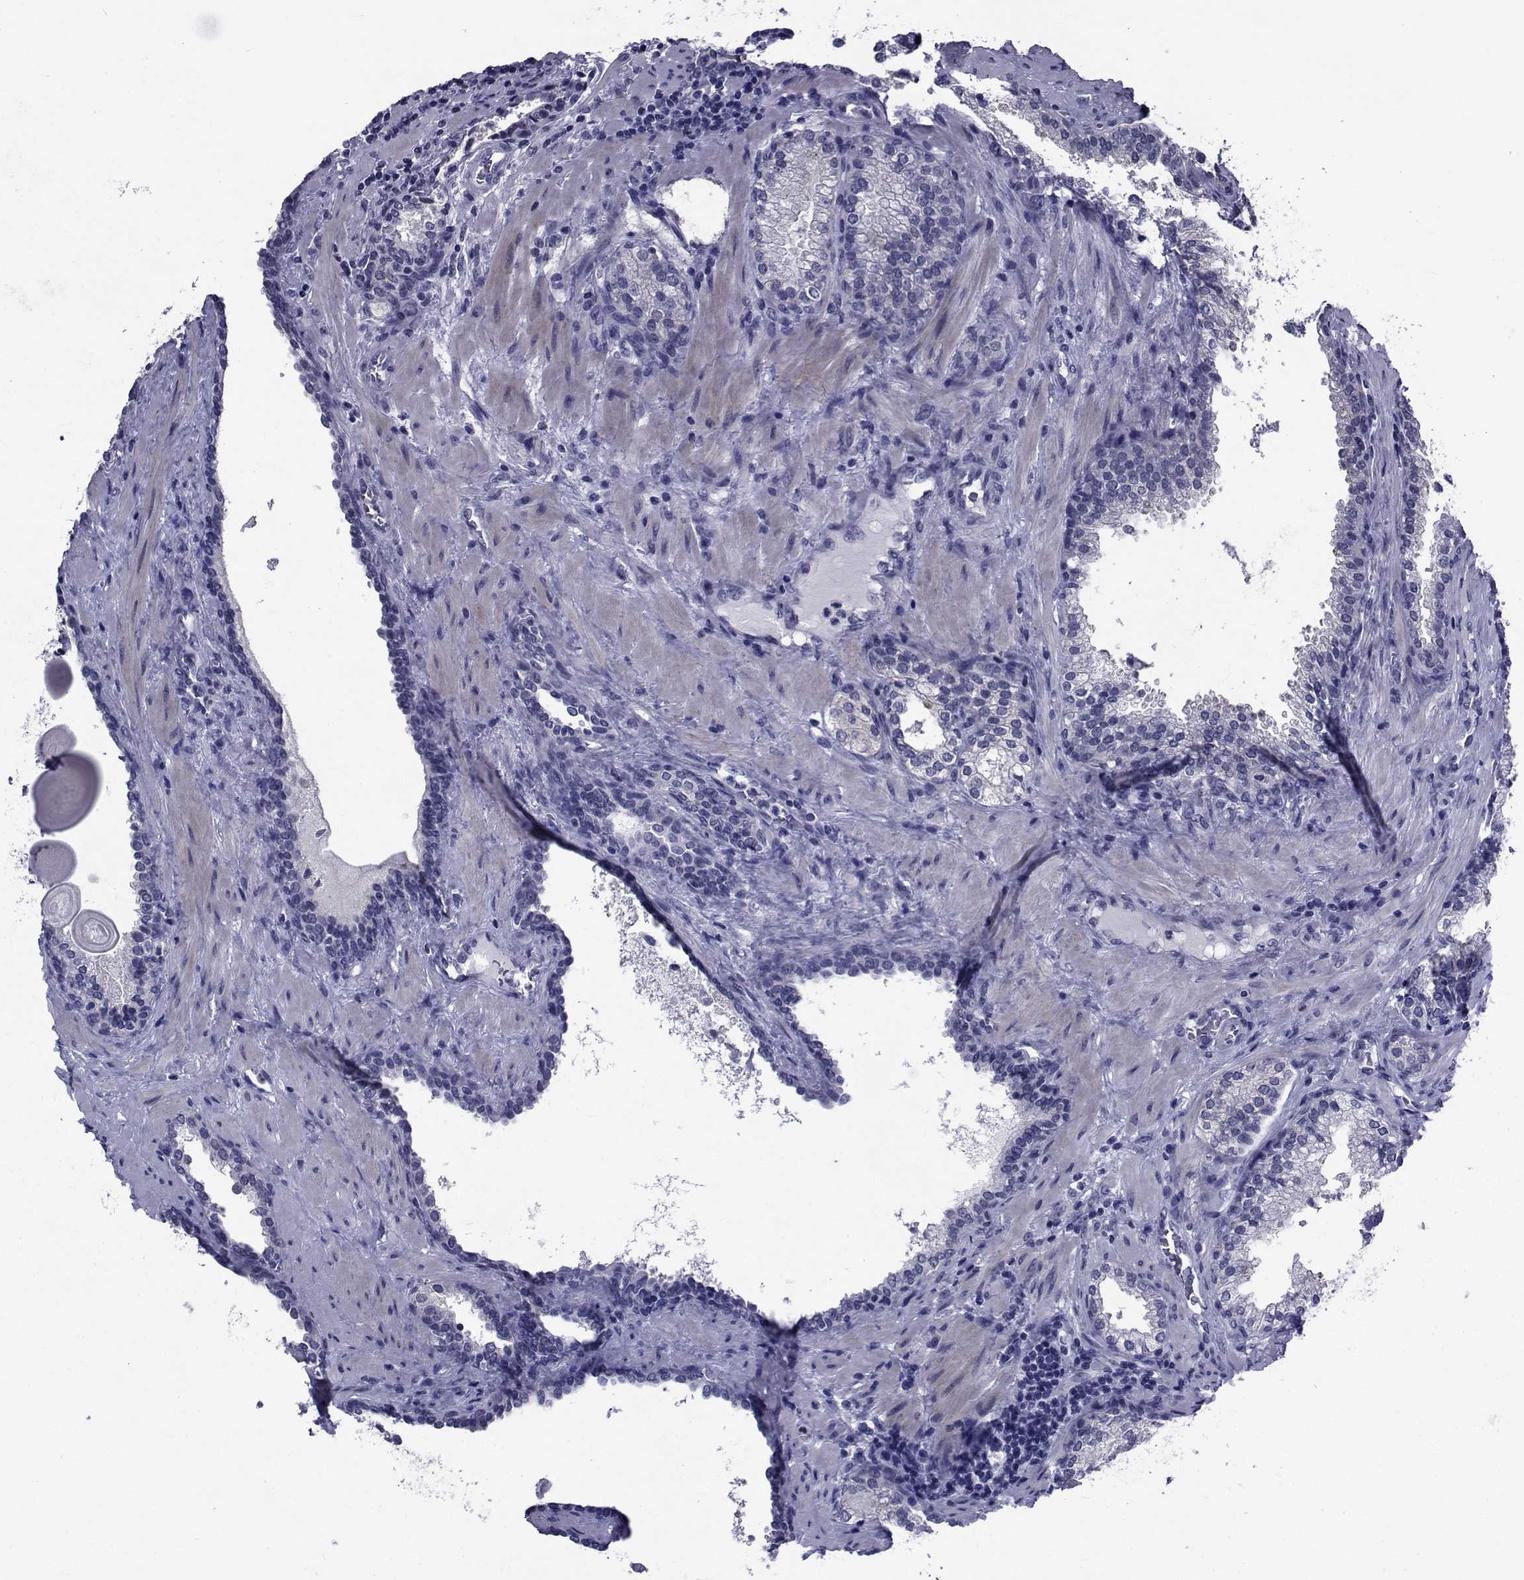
{"staining": {"intensity": "negative", "quantity": "none", "location": "none"}, "tissue": "prostate cancer", "cell_type": "Tumor cells", "image_type": "cancer", "snomed": [{"axis": "morphology", "description": "Adenocarcinoma, Low grade"}, {"axis": "topography", "description": "Prostate"}], "caption": "High magnification brightfield microscopy of low-grade adenocarcinoma (prostate) stained with DAB (brown) and counterstained with hematoxylin (blue): tumor cells show no significant positivity.", "gene": "SEMA5B", "patient": {"sex": "male", "age": 60}}